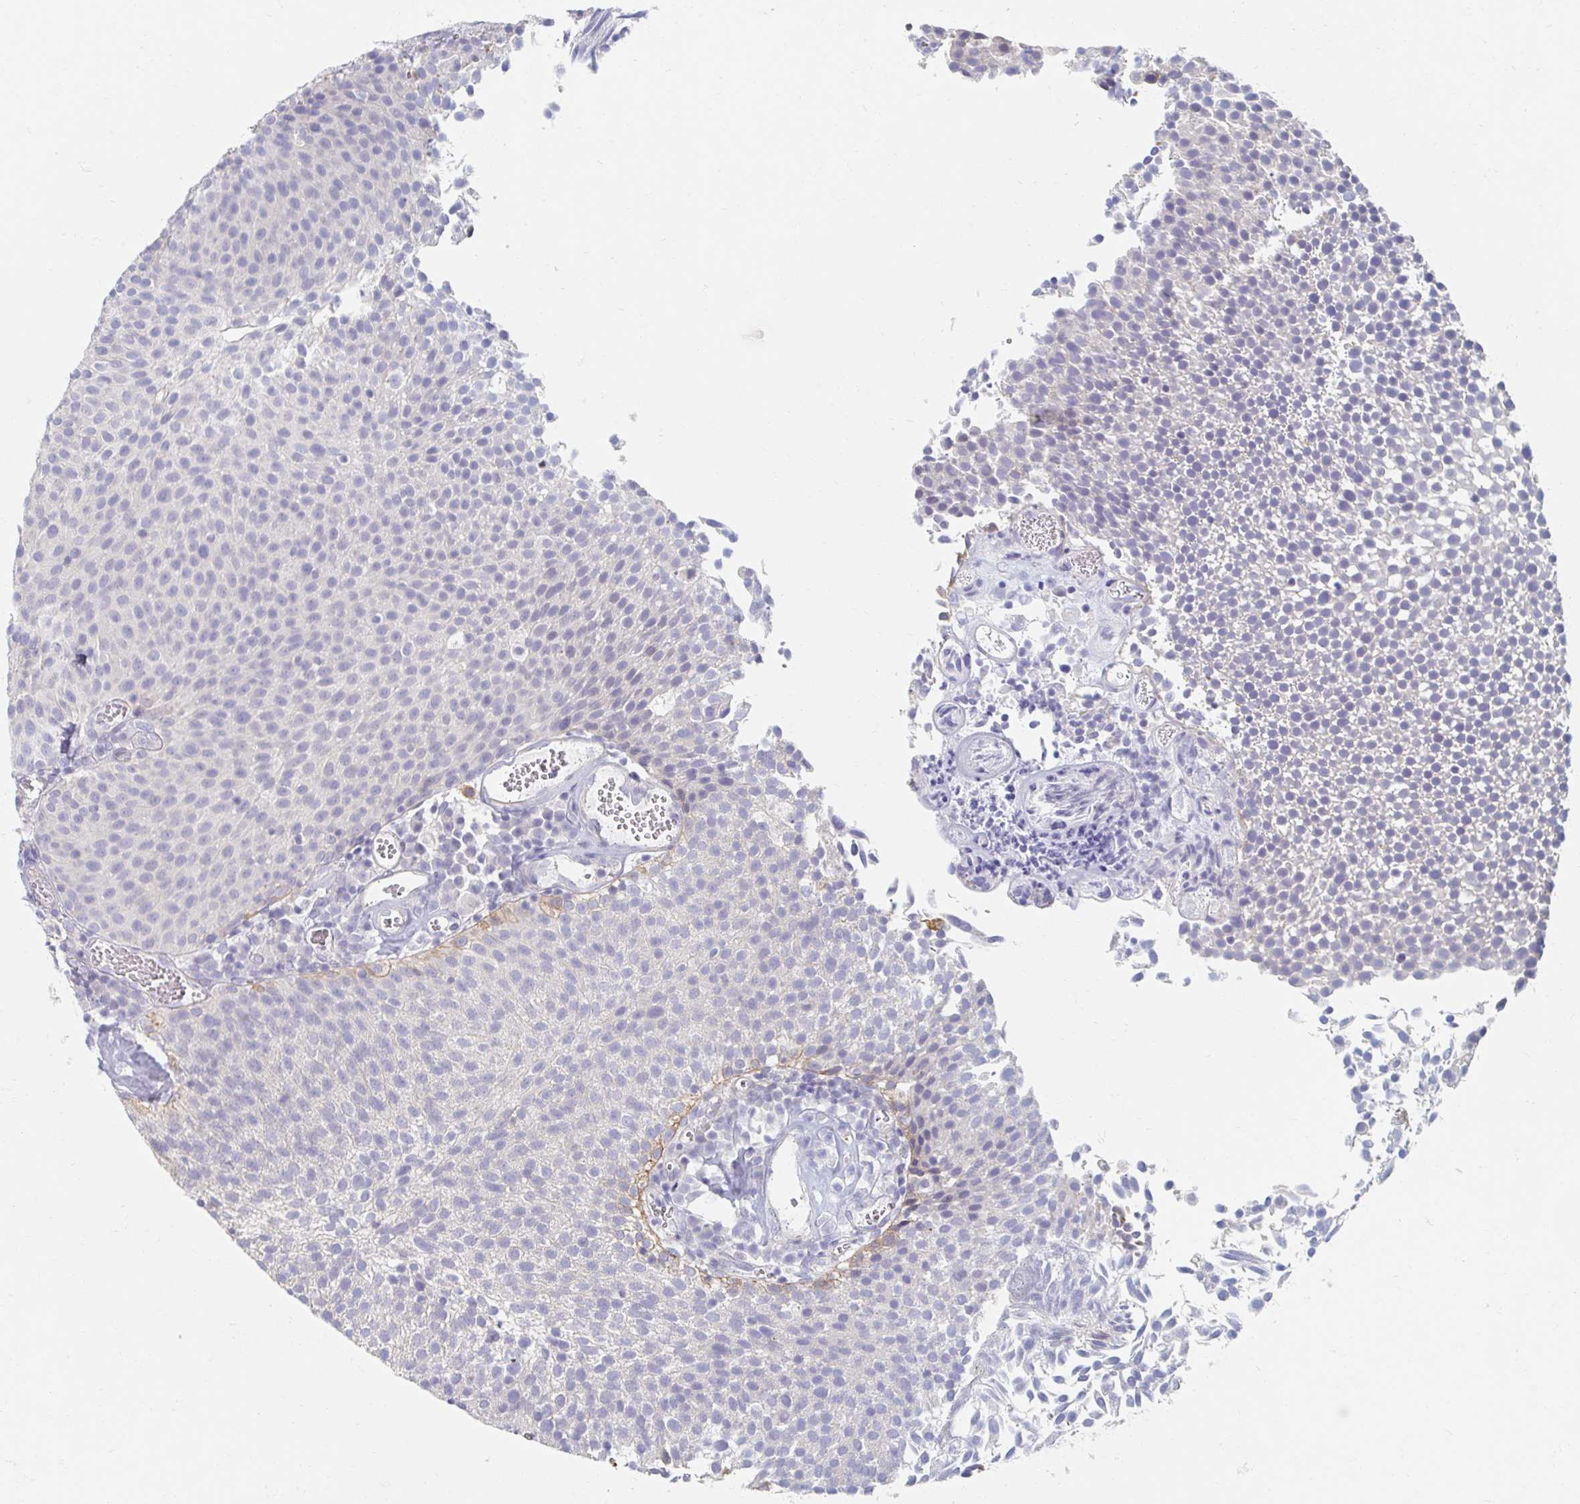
{"staining": {"intensity": "negative", "quantity": "none", "location": "none"}, "tissue": "urothelial cancer", "cell_type": "Tumor cells", "image_type": "cancer", "snomed": [{"axis": "morphology", "description": "Urothelial carcinoma, Low grade"}, {"axis": "topography", "description": "Urinary bladder"}], "caption": "Immunohistochemistry micrograph of neoplastic tissue: urothelial cancer stained with DAB demonstrates no significant protein positivity in tumor cells.", "gene": "MYLK2", "patient": {"sex": "female", "age": 79}}